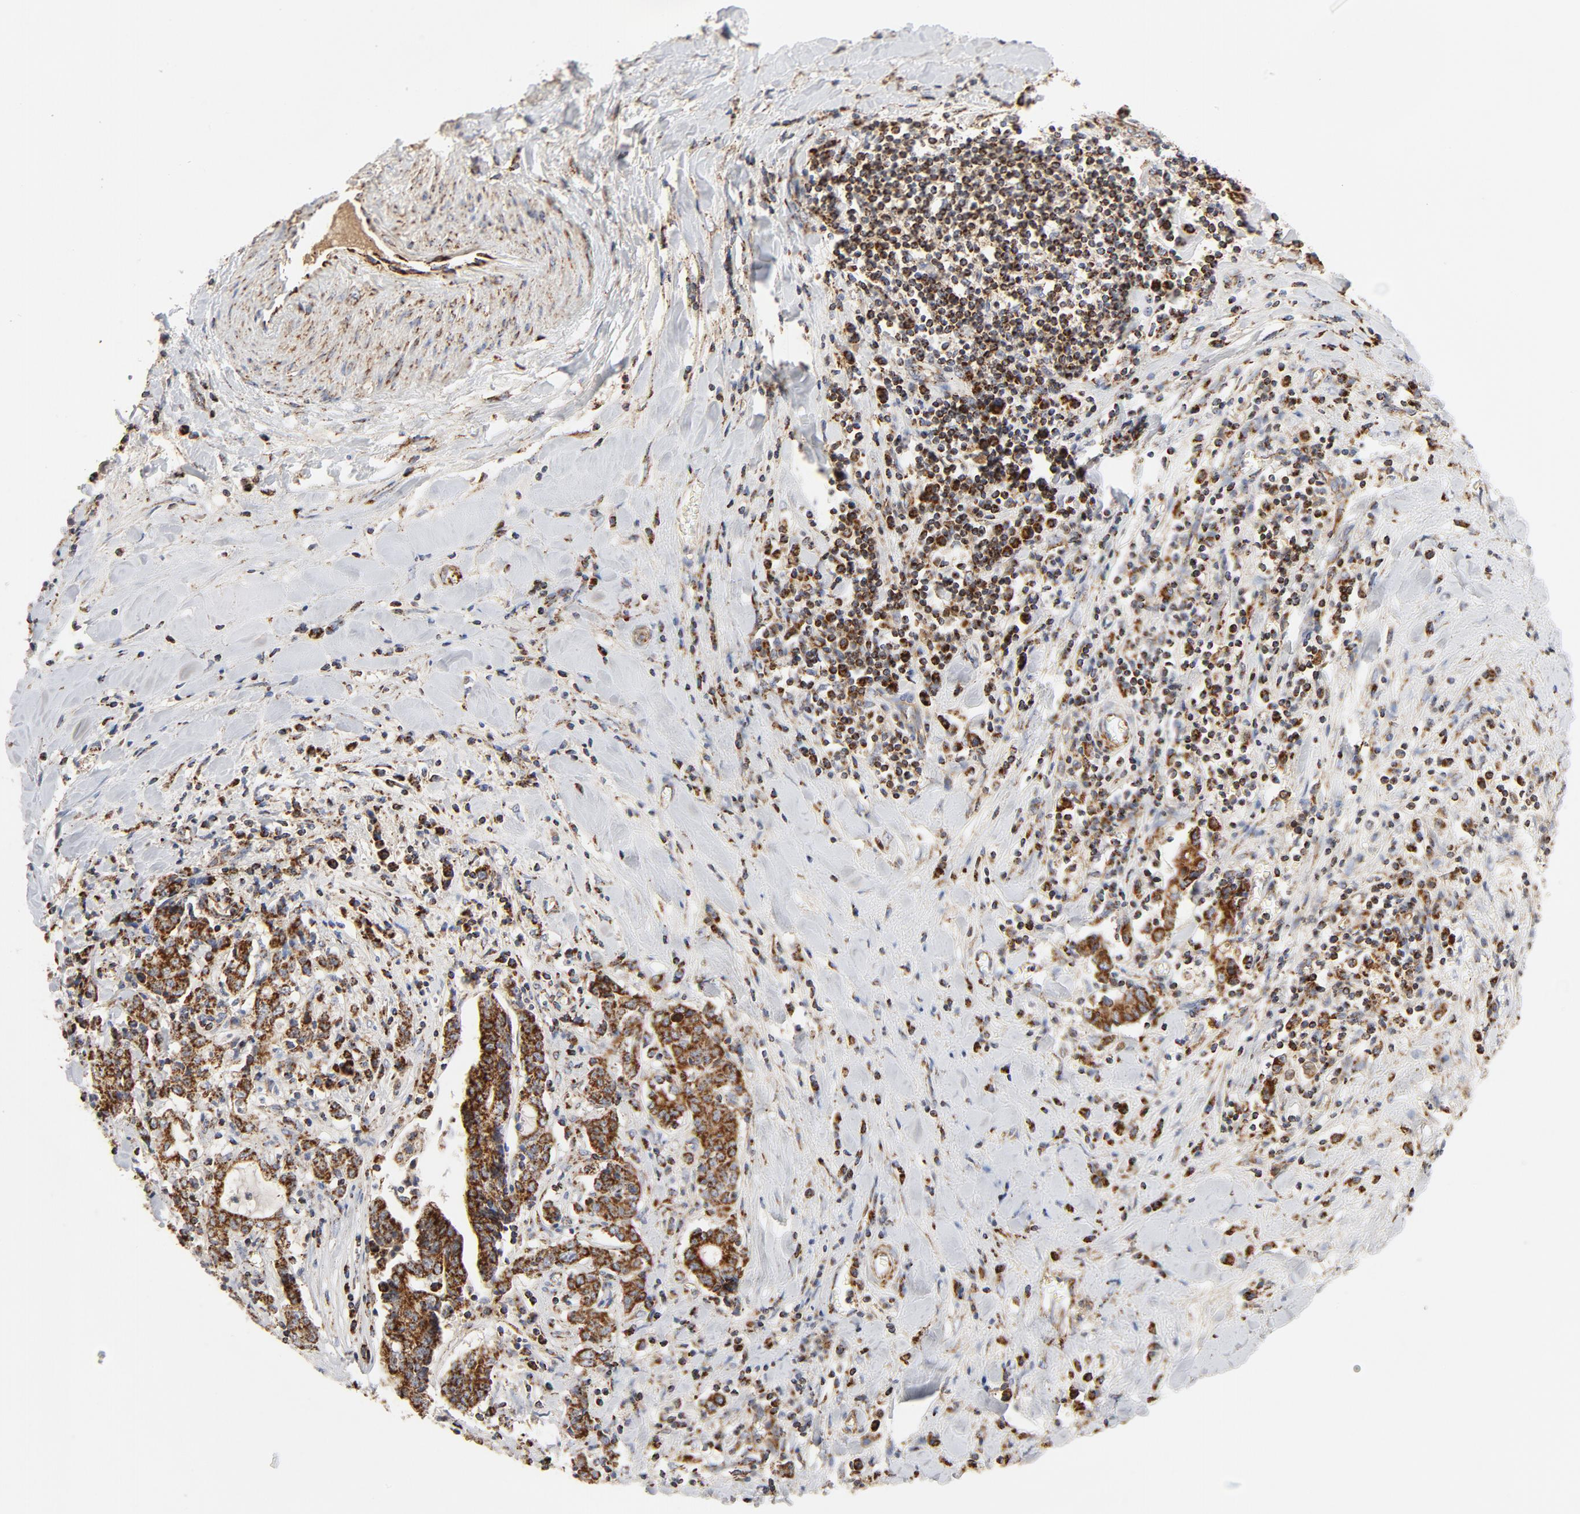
{"staining": {"intensity": "strong", "quantity": ">75%", "location": "cytoplasmic/membranous"}, "tissue": "liver cancer", "cell_type": "Tumor cells", "image_type": "cancer", "snomed": [{"axis": "morphology", "description": "Cholangiocarcinoma"}, {"axis": "topography", "description": "Liver"}], "caption": "Immunohistochemical staining of liver cancer (cholangiocarcinoma) reveals high levels of strong cytoplasmic/membranous protein staining in about >75% of tumor cells.", "gene": "PCNX4", "patient": {"sex": "male", "age": 57}}